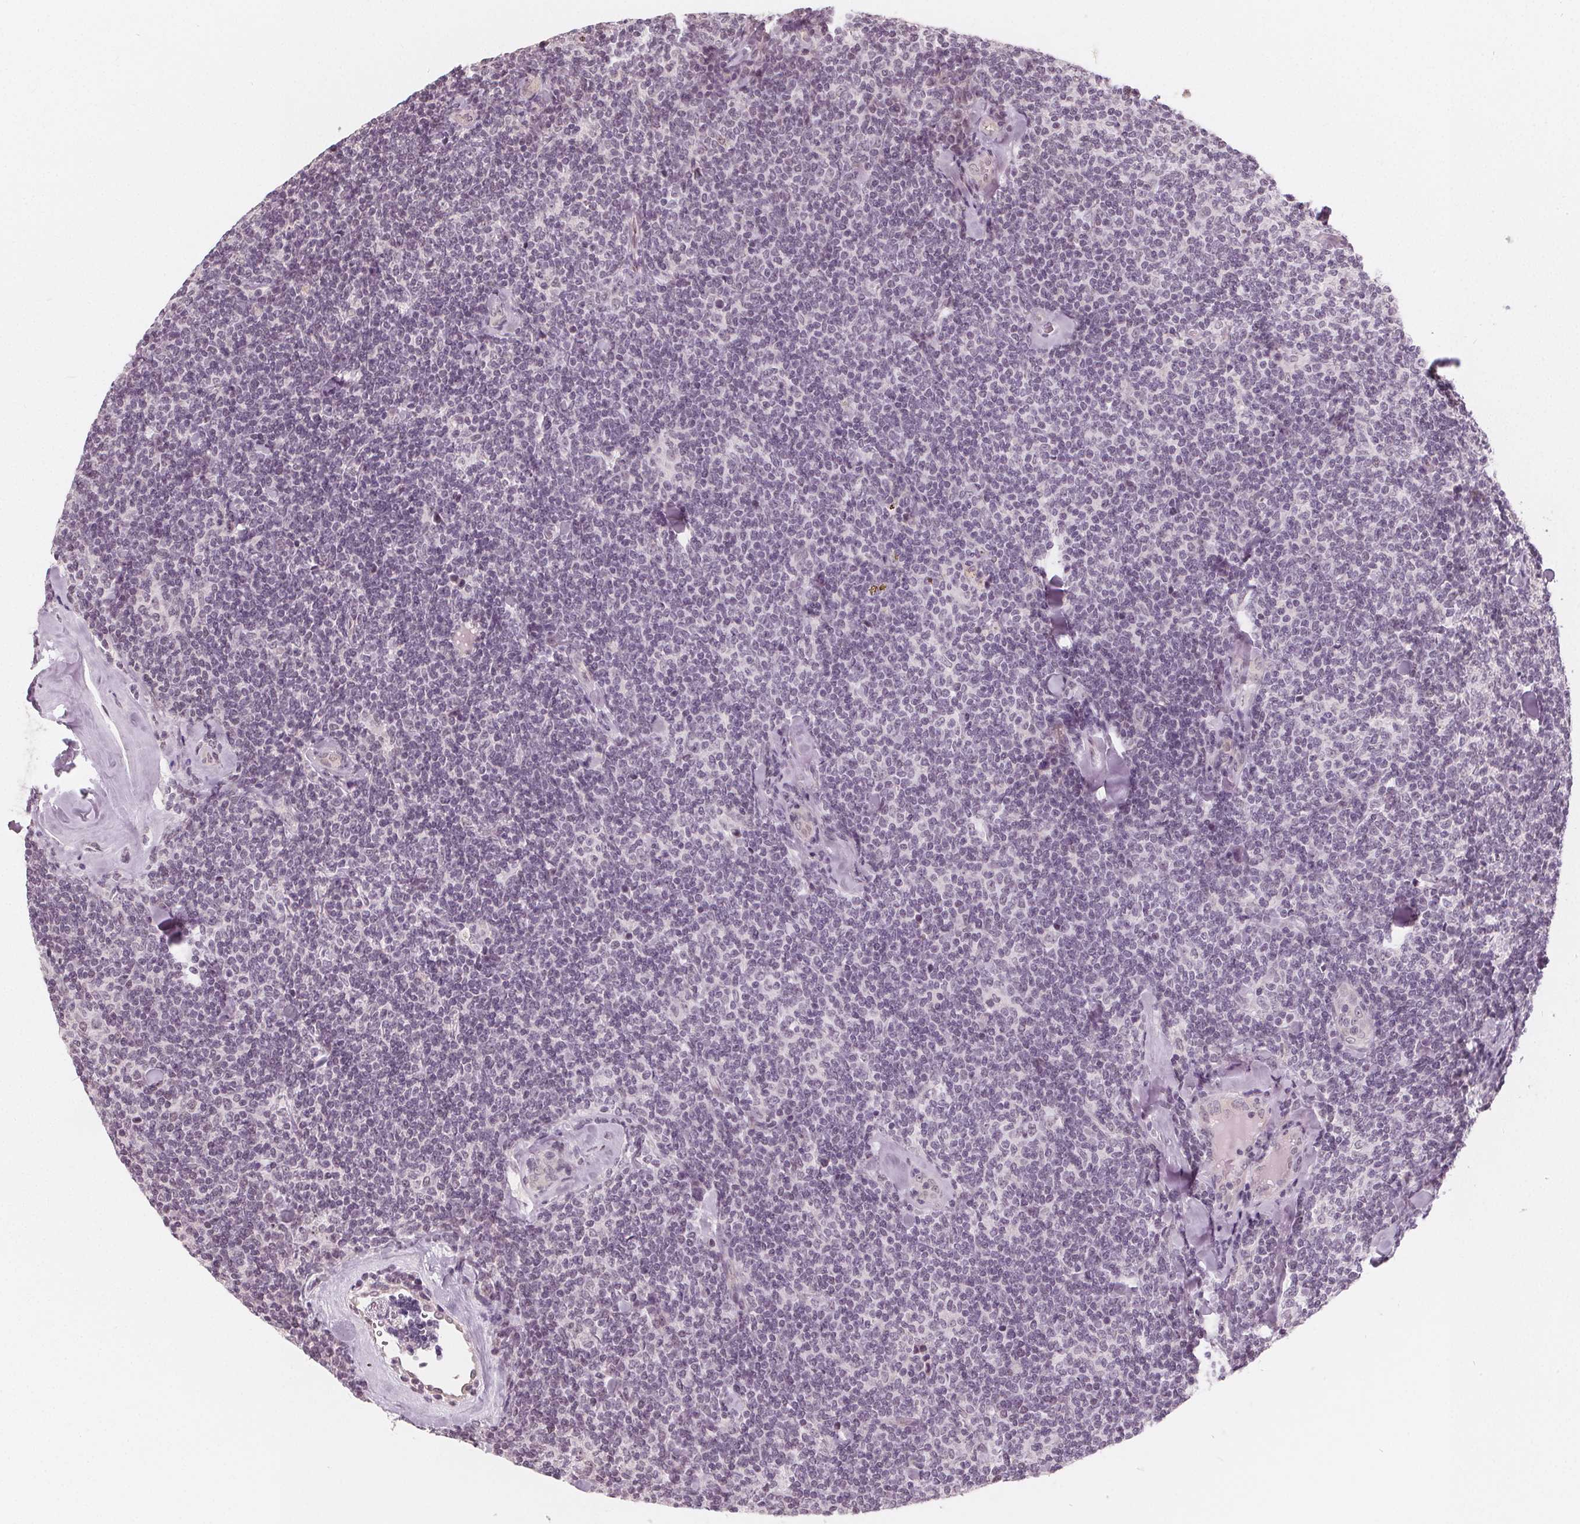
{"staining": {"intensity": "negative", "quantity": "none", "location": "none"}, "tissue": "lymphoma", "cell_type": "Tumor cells", "image_type": "cancer", "snomed": [{"axis": "morphology", "description": "Malignant lymphoma, non-Hodgkin's type, Low grade"}, {"axis": "topography", "description": "Lymph node"}], "caption": "Lymphoma was stained to show a protein in brown. There is no significant staining in tumor cells. The staining is performed using DAB (3,3'-diaminobenzidine) brown chromogen with nuclei counter-stained in using hematoxylin.", "gene": "NUP210L", "patient": {"sex": "female", "age": 56}}